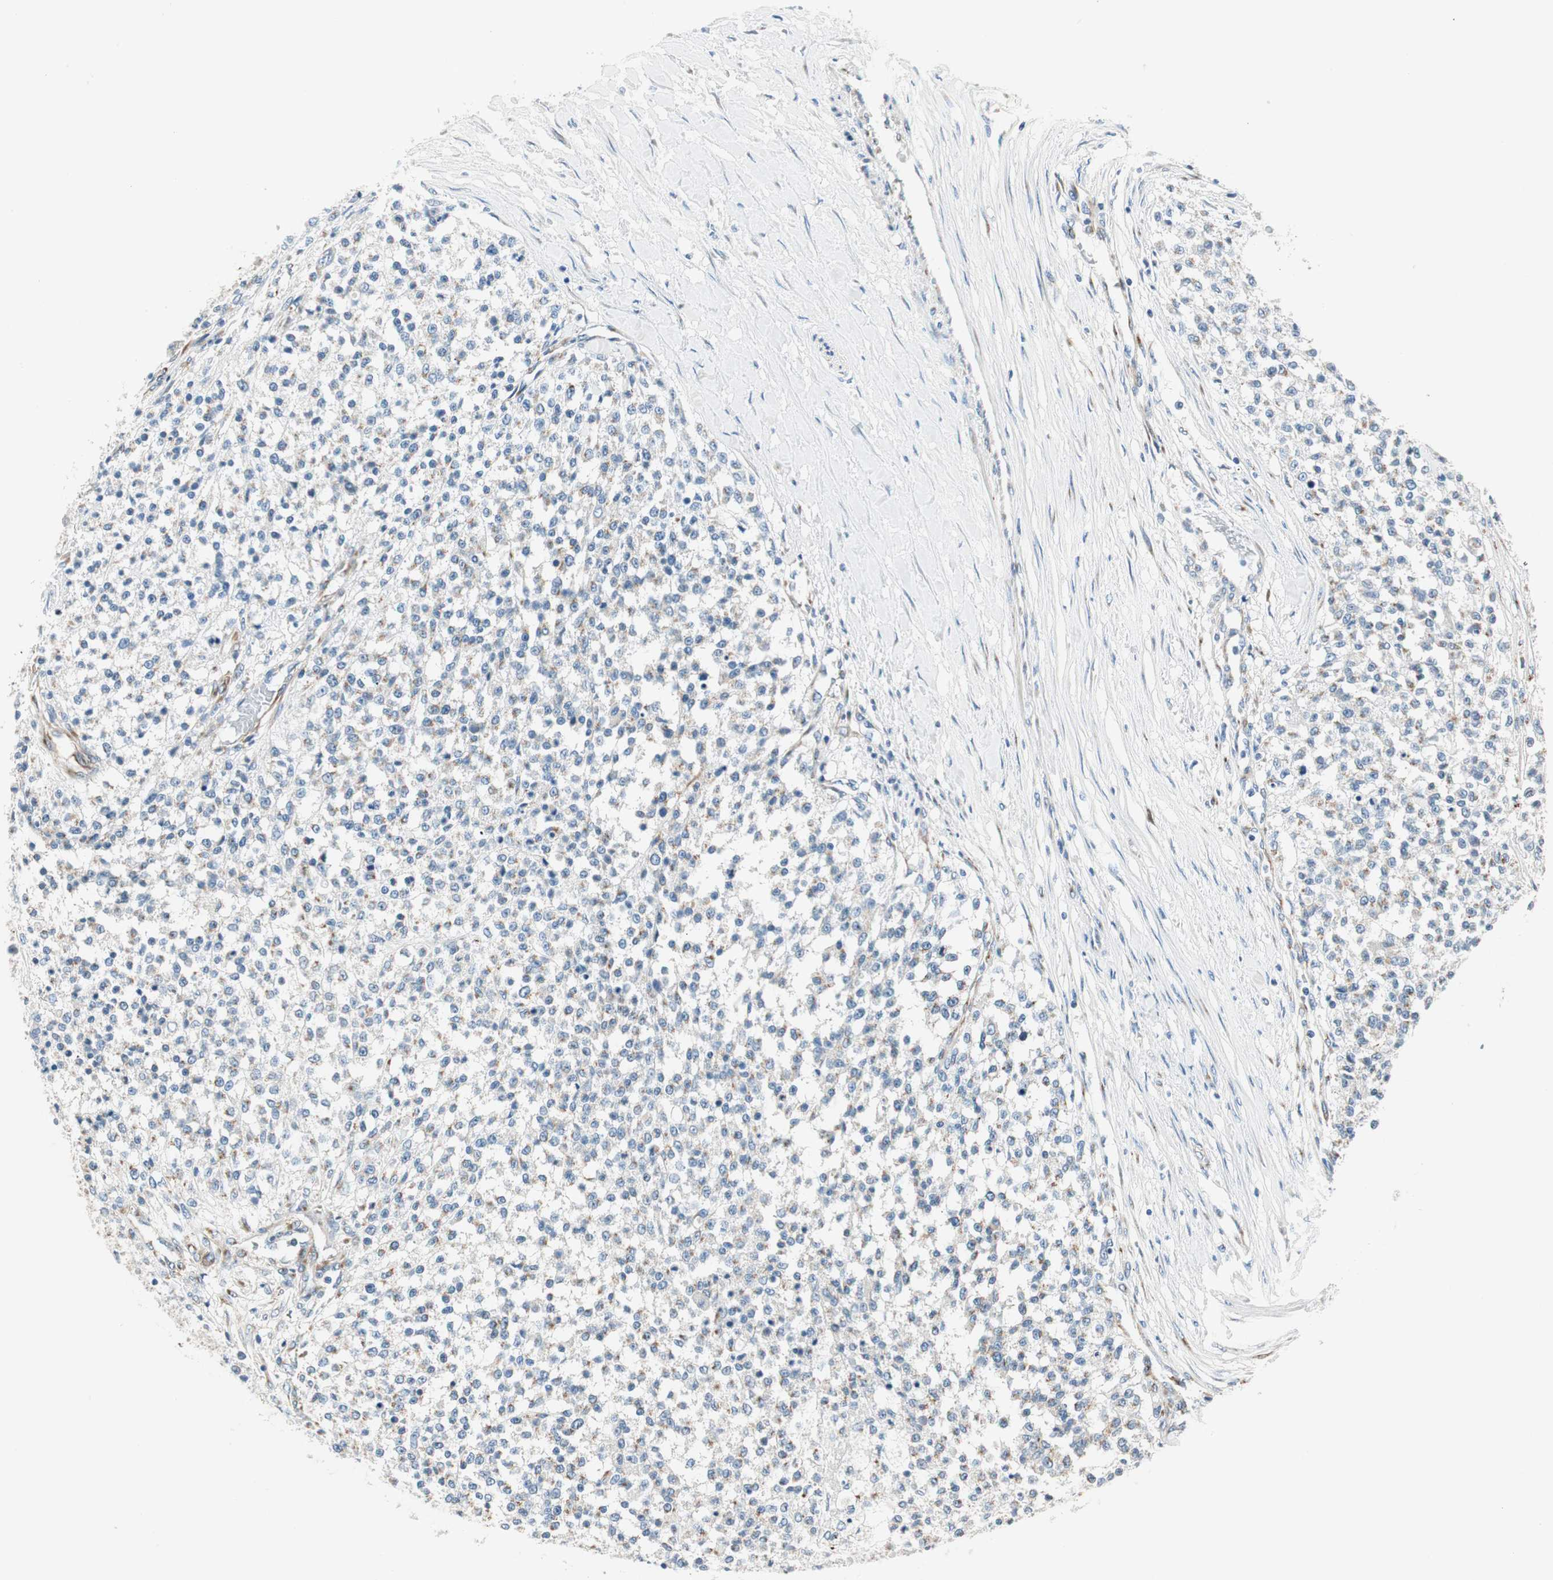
{"staining": {"intensity": "moderate", "quantity": "<25%", "location": "cytoplasmic/membranous"}, "tissue": "testis cancer", "cell_type": "Tumor cells", "image_type": "cancer", "snomed": [{"axis": "morphology", "description": "Seminoma, NOS"}, {"axis": "topography", "description": "Testis"}], "caption": "Immunohistochemistry (DAB (3,3'-diaminobenzidine)) staining of testis seminoma shows moderate cytoplasmic/membranous protein staining in about <25% of tumor cells.", "gene": "TMF1", "patient": {"sex": "male", "age": 59}}